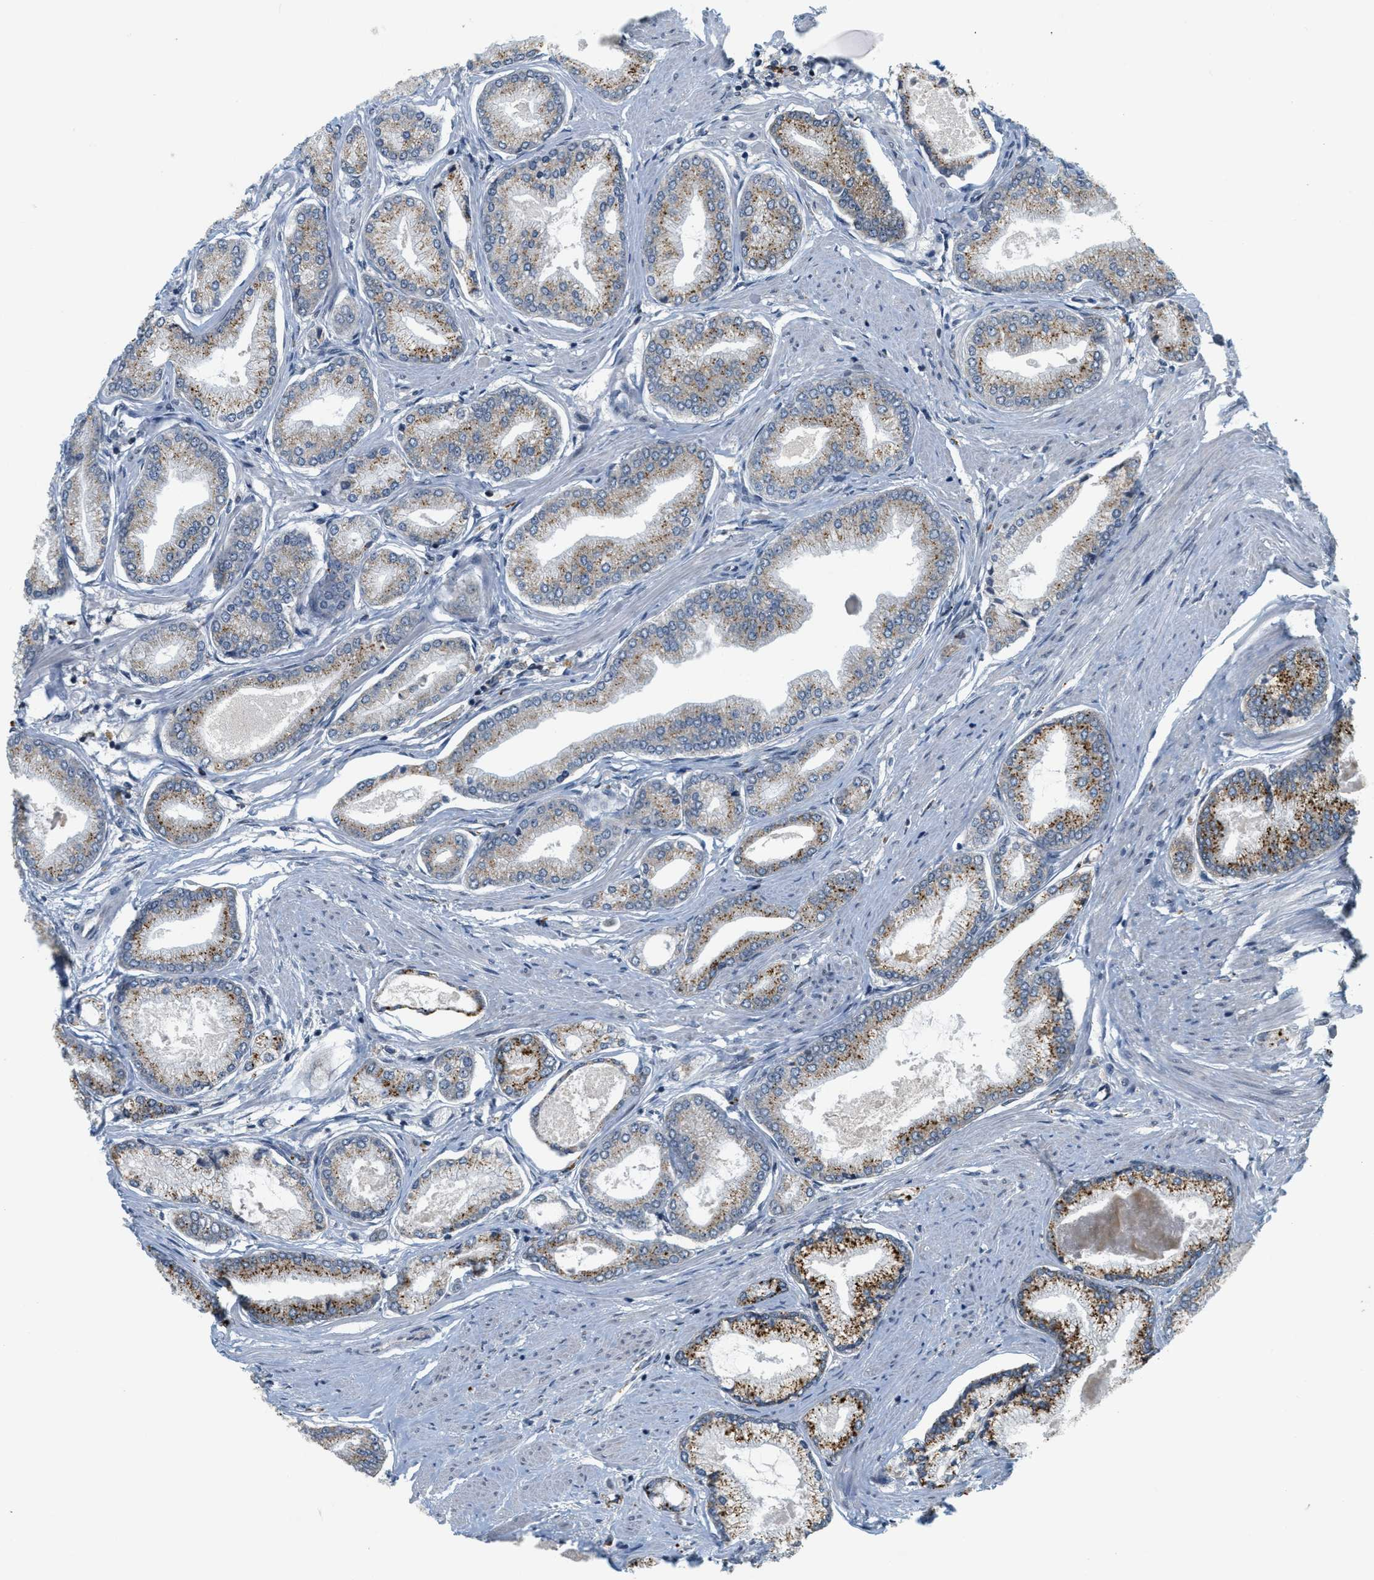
{"staining": {"intensity": "strong", "quantity": "<25%", "location": "cytoplasmic/membranous"}, "tissue": "prostate cancer", "cell_type": "Tumor cells", "image_type": "cancer", "snomed": [{"axis": "morphology", "description": "Adenocarcinoma, High grade"}, {"axis": "topography", "description": "Prostate"}], "caption": "Brown immunohistochemical staining in adenocarcinoma (high-grade) (prostate) exhibits strong cytoplasmic/membranous expression in approximately <25% of tumor cells.", "gene": "PRKD1", "patient": {"sex": "male", "age": 61}}